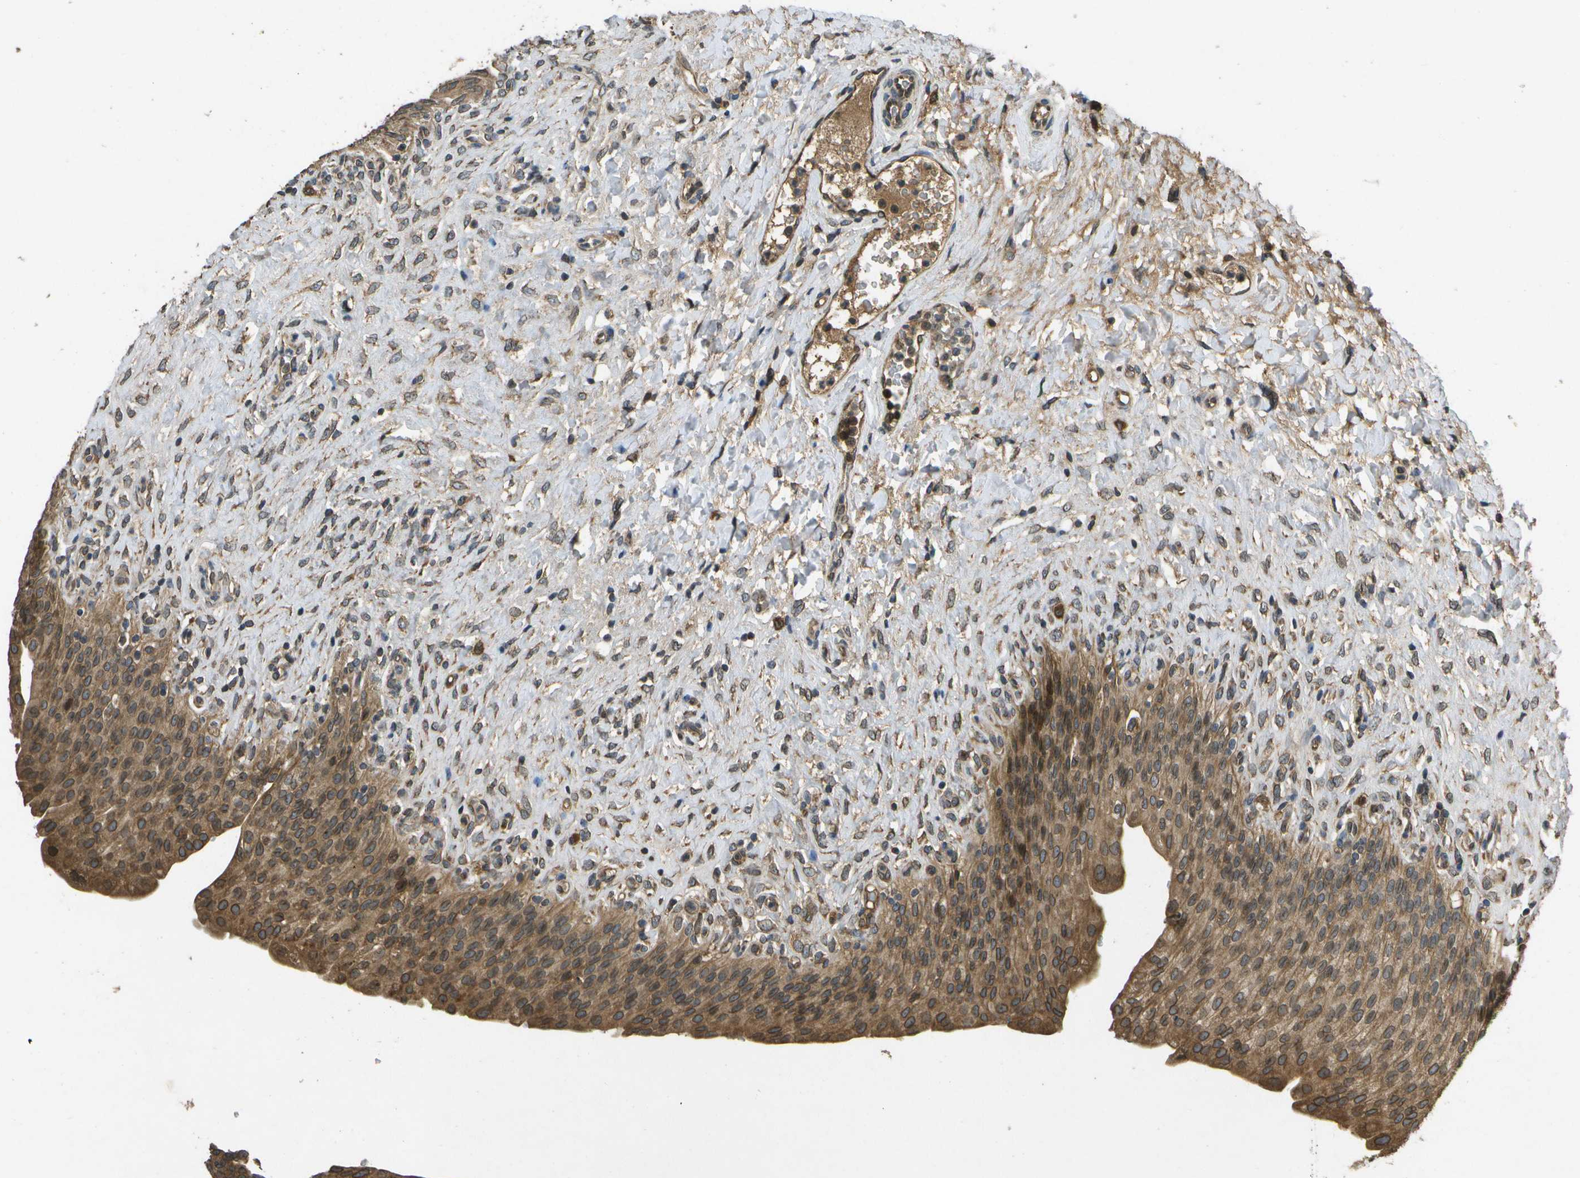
{"staining": {"intensity": "moderate", "quantity": ">75%", "location": "cytoplasmic/membranous"}, "tissue": "urinary bladder", "cell_type": "Urothelial cells", "image_type": "normal", "snomed": [{"axis": "morphology", "description": "Urothelial carcinoma, High grade"}, {"axis": "topography", "description": "Urinary bladder"}], "caption": "Brown immunohistochemical staining in benign human urinary bladder exhibits moderate cytoplasmic/membranous staining in approximately >75% of urothelial cells.", "gene": "HFE", "patient": {"sex": "male", "age": 46}}